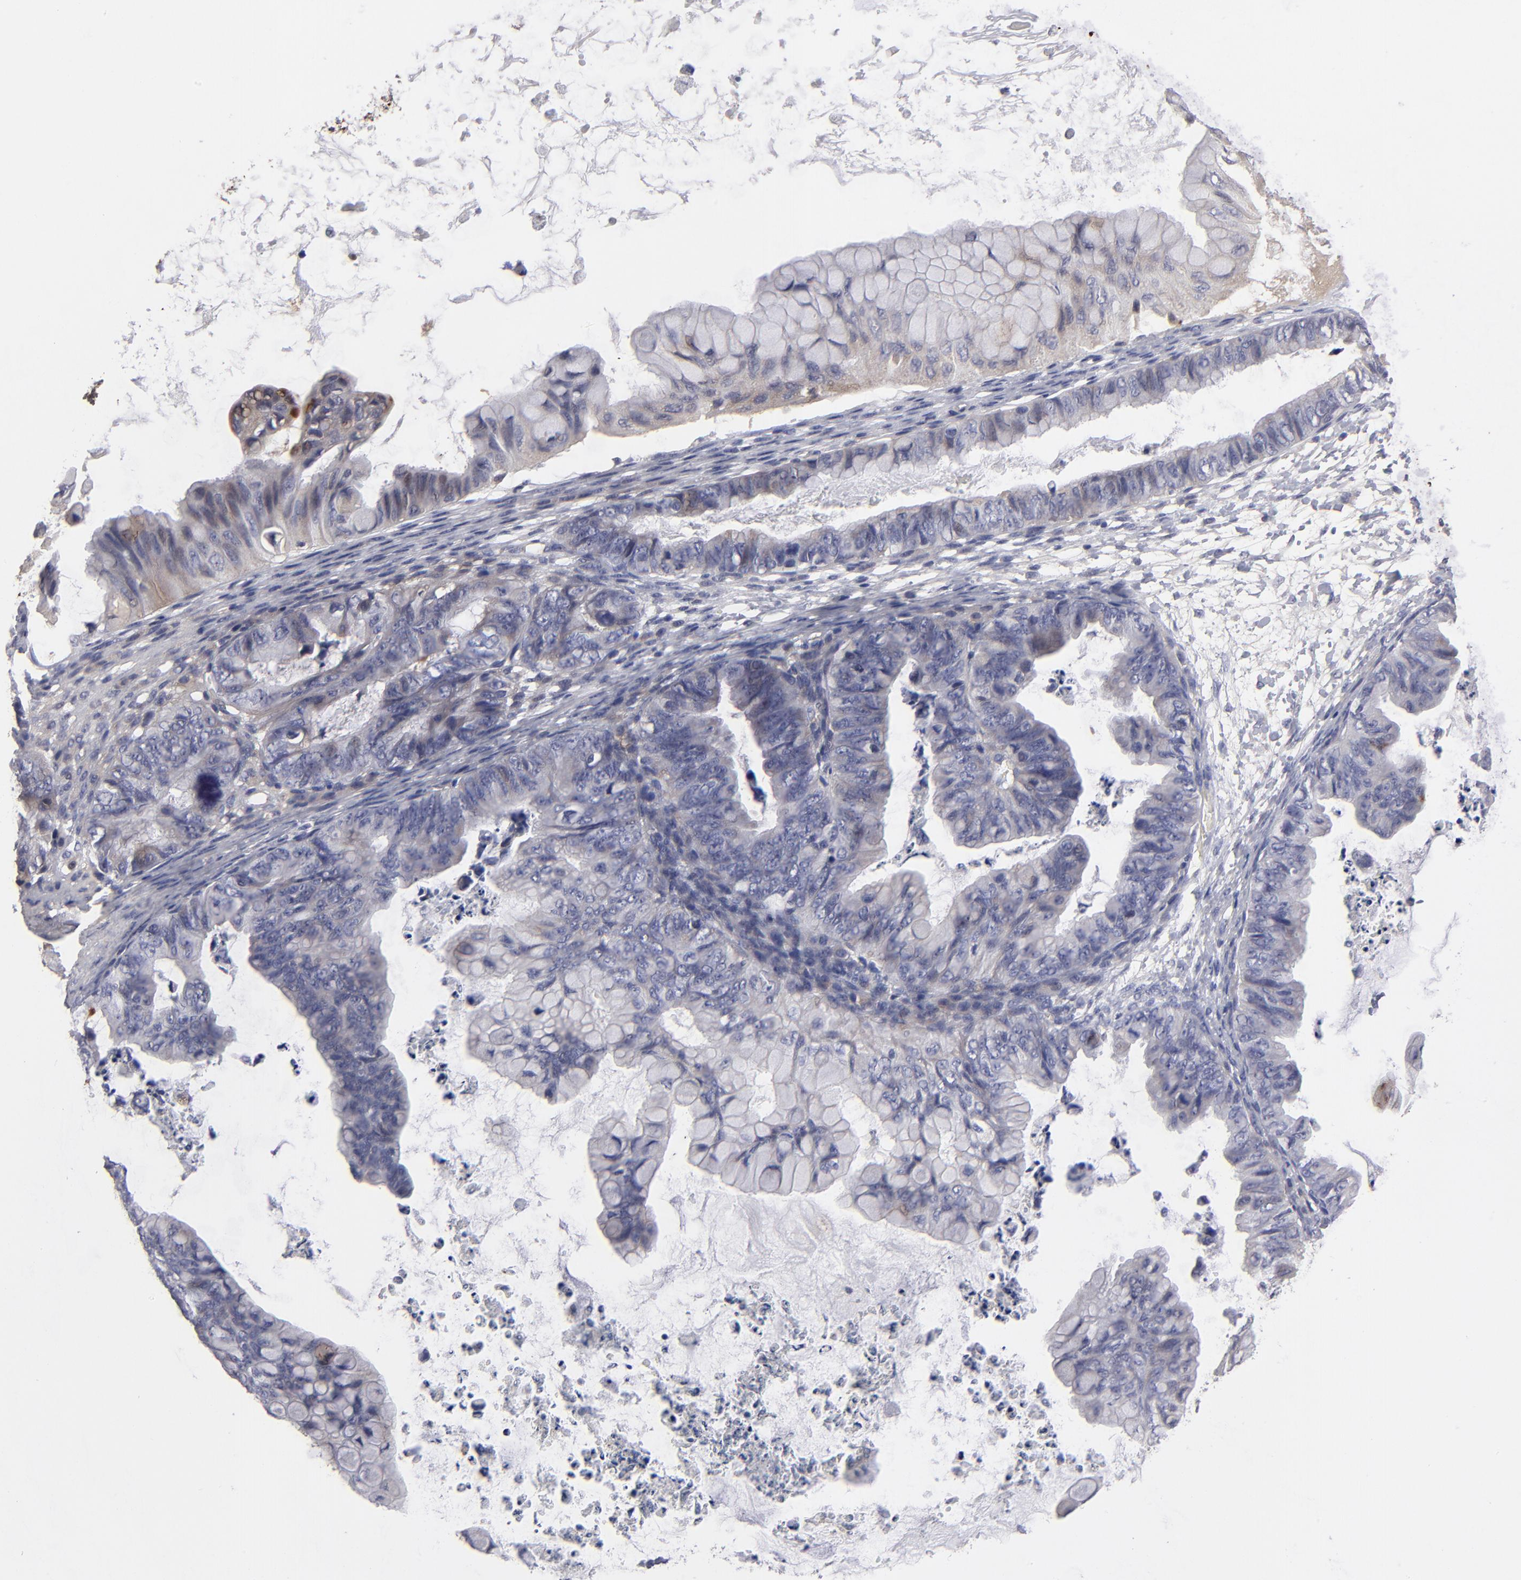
{"staining": {"intensity": "weak", "quantity": "25%-75%", "location": "cytoplasmic/membranous"}, "tissue": "ovarian cancer", "cell_type": "Tumor cells", "image_type": "cancer", "snomed": [{"axis": "morphology", "description": "Cystadenocarcinoma, mucinous, NOS"}, {"axis": "topography", "description": "Ovary"}], "caption": "Immunohistochemistry image of mucinous cystadenocarcinoma (ovarian) stained for a protein (brown), which shows low levels of weak cytoplasmic/membranous positivity in approximately 25%-75% of tumor cells.", "gene": "GPM6B", "patient": {"sex": "female", "age": 36}}